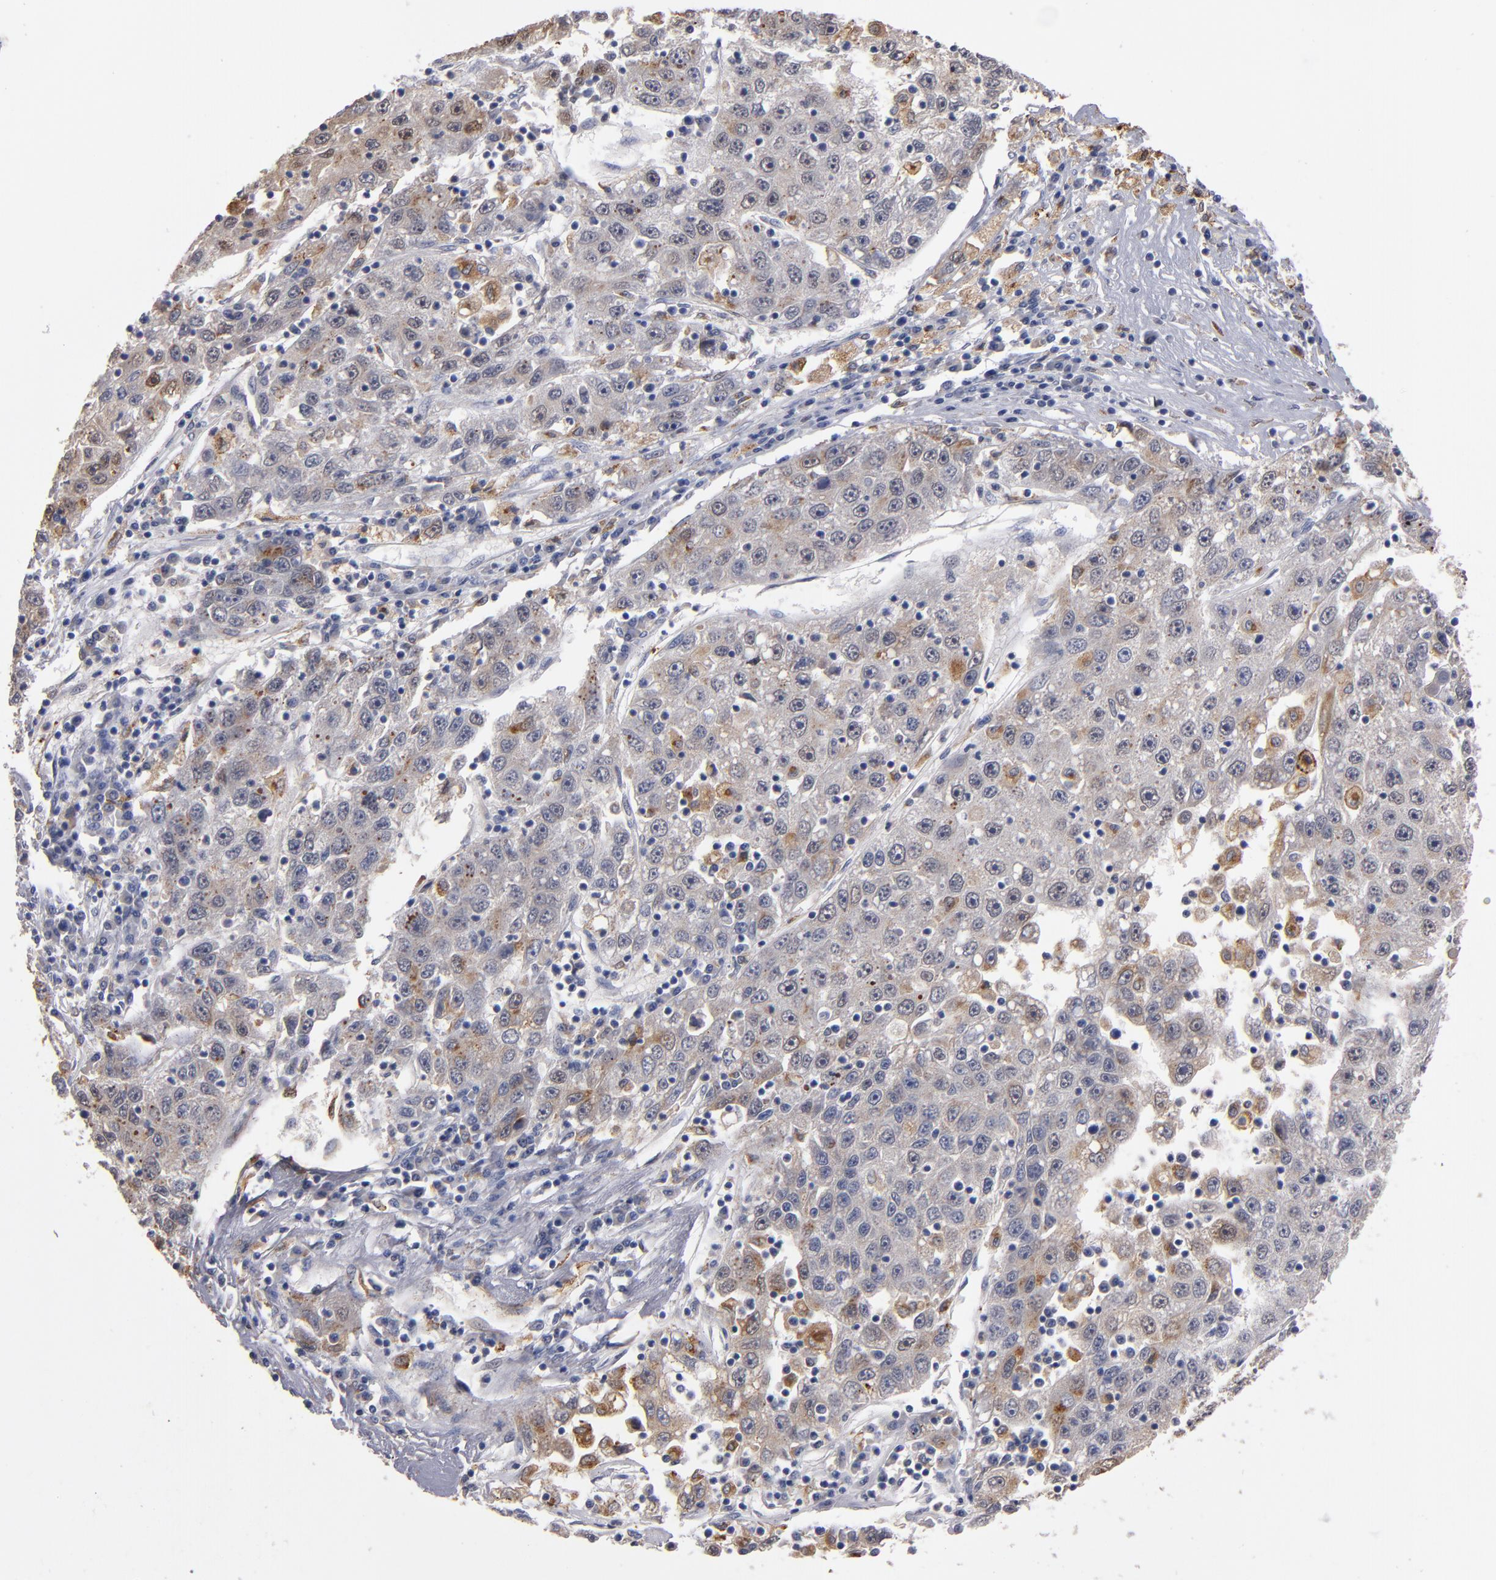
{"staining": {"intensity": "weak", "quantity": "25%-75%", "location": "cytoplasmic/membranous"}, "tissue": "liver cancer", "cell_type": "Tumor cells", "image_type": "cancer", "snomed": [{"axis": "morphology", "description": "Carcinoma, Hepatocellular, NOS"}, {"axis": "topography", "description": "Liver"}], "caption": "Brown immunohistochemical staining in human liver cancer reveals weak cytoplasmic/membranous expression in about 25%-75% of tumor cells.", "gene": "SELP", "patient": {"sex": "male", "age": 49}}